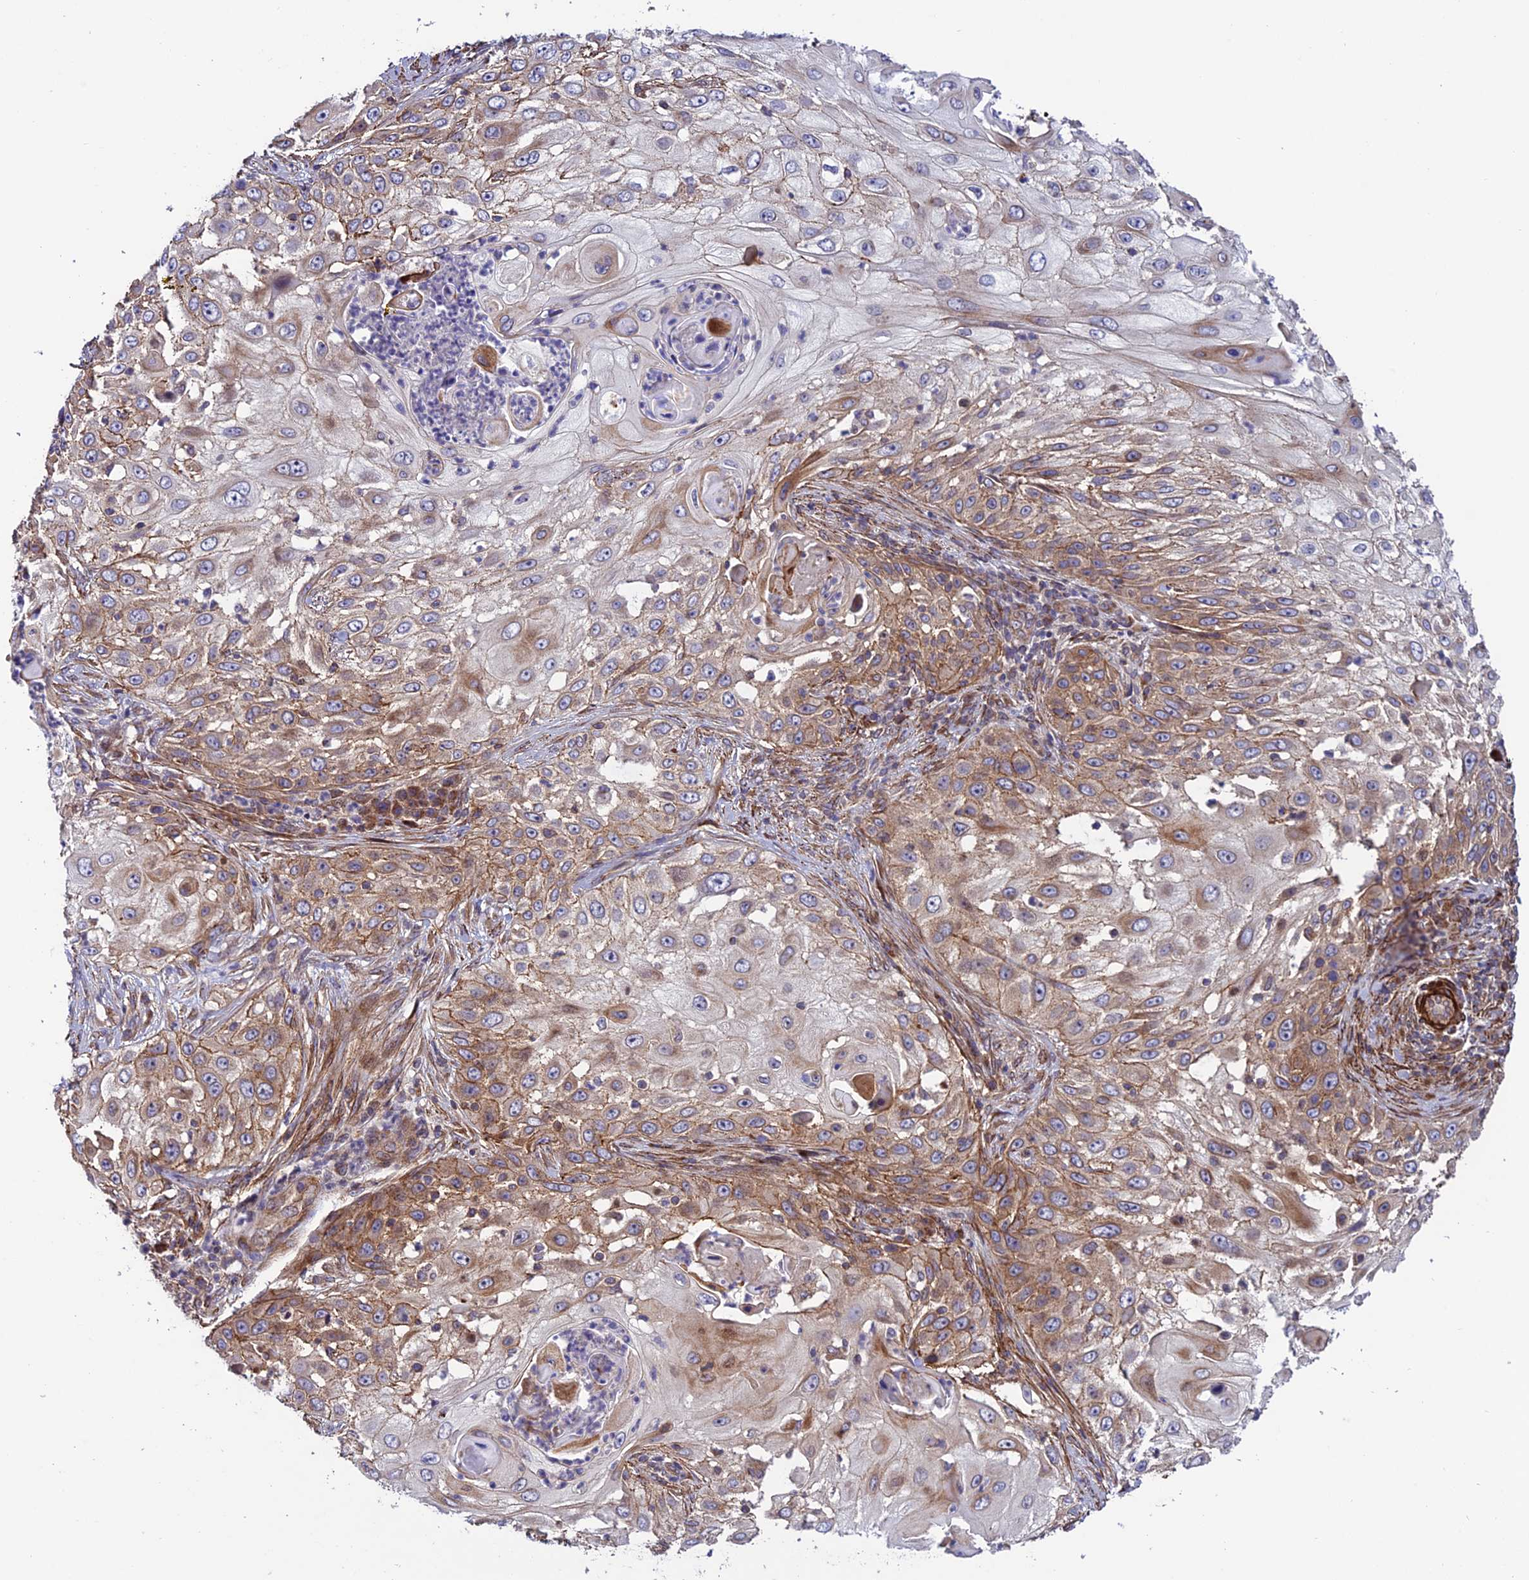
{"staining": {"intensity": "moderate", "quantity": "25%-75%", "location": "cytoplasmic/membranous"}, "tissue": "skin cancer", "cell_type": "Tumor cells", "image_type": "cancer", "snomed": [{"axis": "morphology", "description": "Squamous cell carcinoma, NOS"}, {"axis": "topography", "description": "Skin"}], "caption": "The immunohistochemical stain labels moderate cytoplasmic/membranous staining in tumor cells of skin cancer (squamous cell carcinoma) tissue. Using DAB (3,3'-diaminobenzidine) (brown) and hematoxylin (blue) stains, captured at high magnification using brightfield microscopy.", "gene": "TNIP3", "patient": {"sex": "female", "age": 44}}